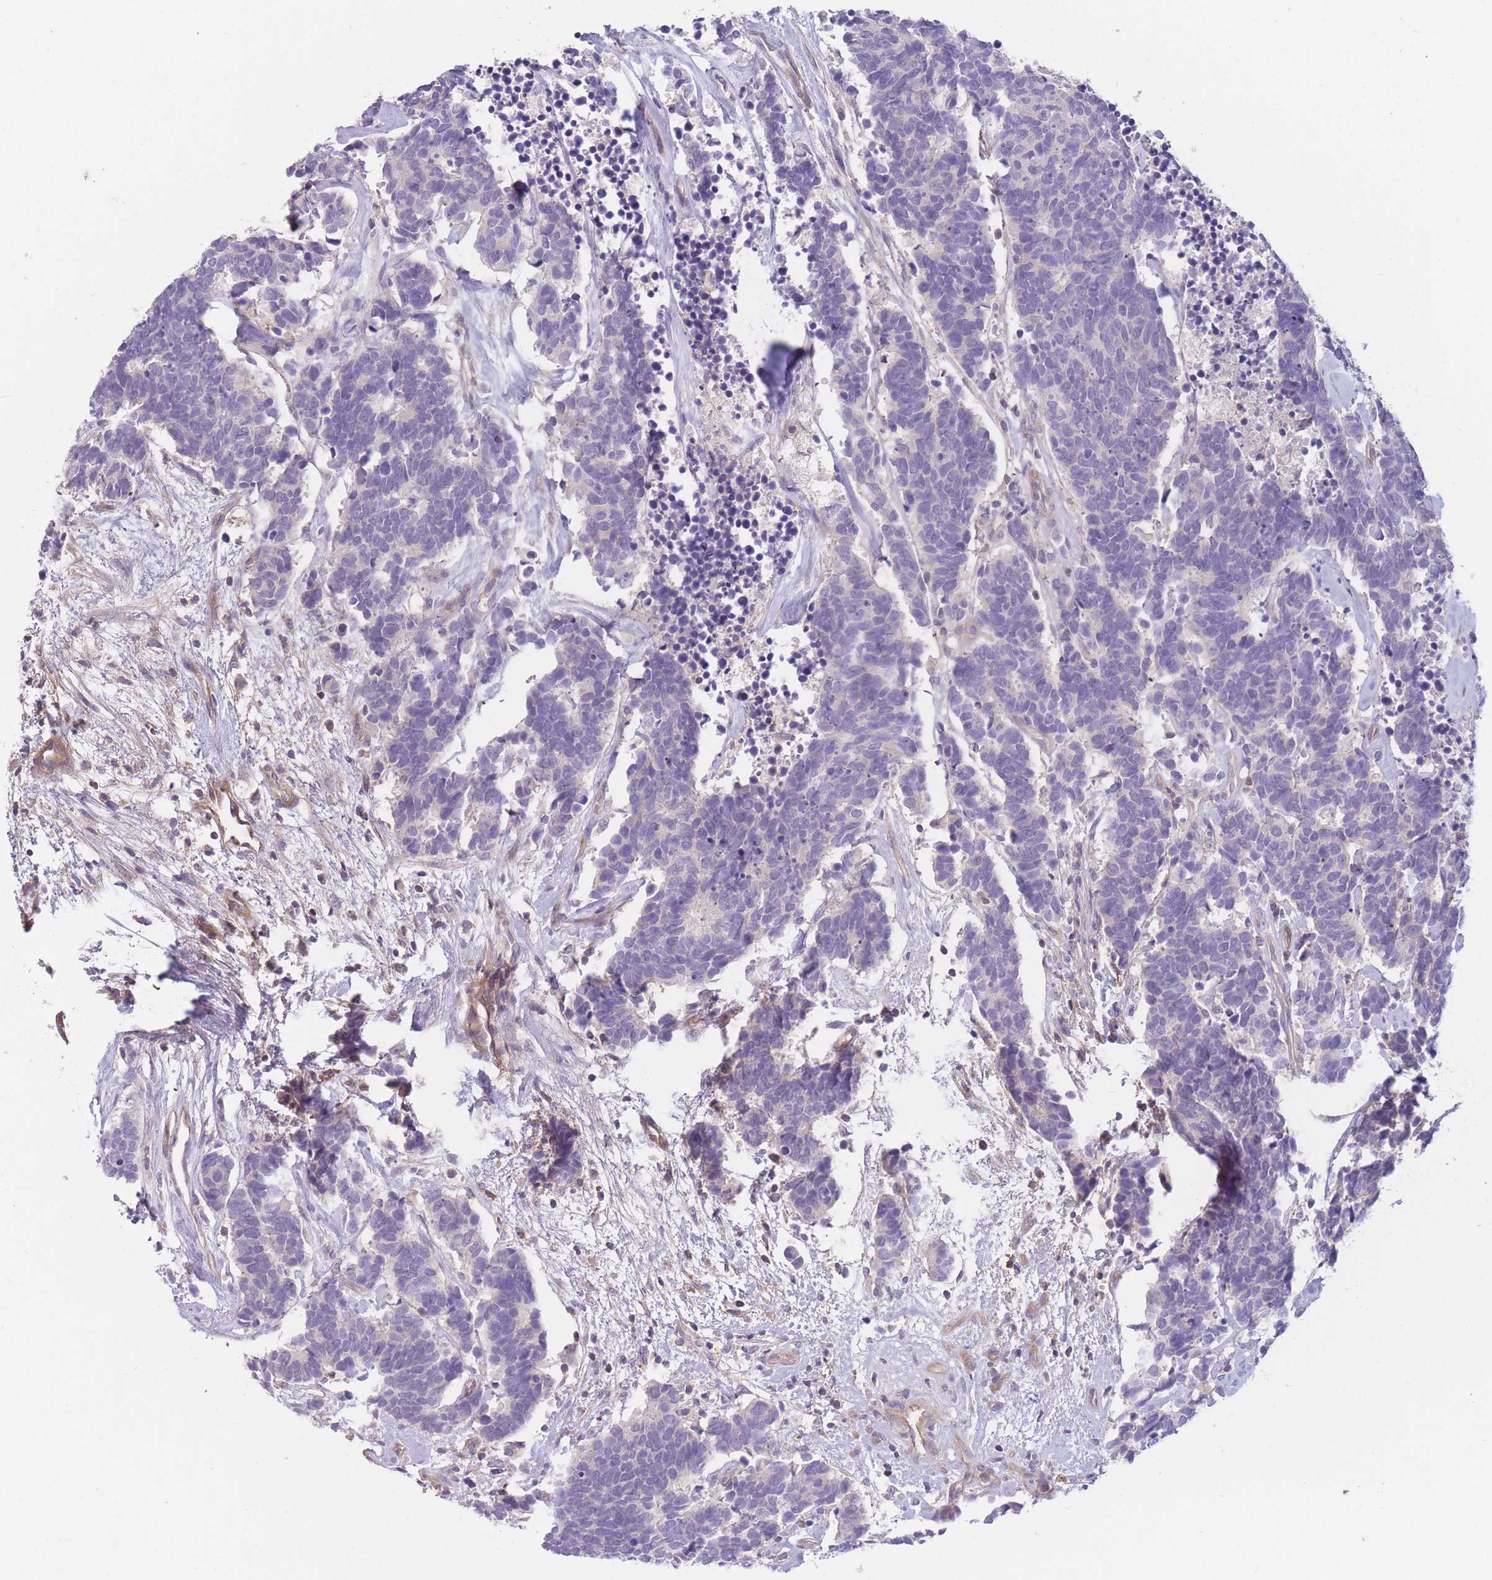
{"staining": {"intensity": "negative", "quantity": "none", "location": "none"}, "tissue": "carcinoid", "cell_type": "Tumor cells", "image_type": "cancer", "snomed": [{"axis": "morphology", "description": "Carcinoma, NOS"}, {"axis": "morphology", "description": "Carcinoid, malignant, NOS"}, {"axis": "topography", "description": "Urinary bladder"}], "caption": "Carcinoid was stained to show a protein in brown. There is no significant positivity in tumor cells.", "gene": "WDR93", "patient": {"sex": "male", "age": 57}}